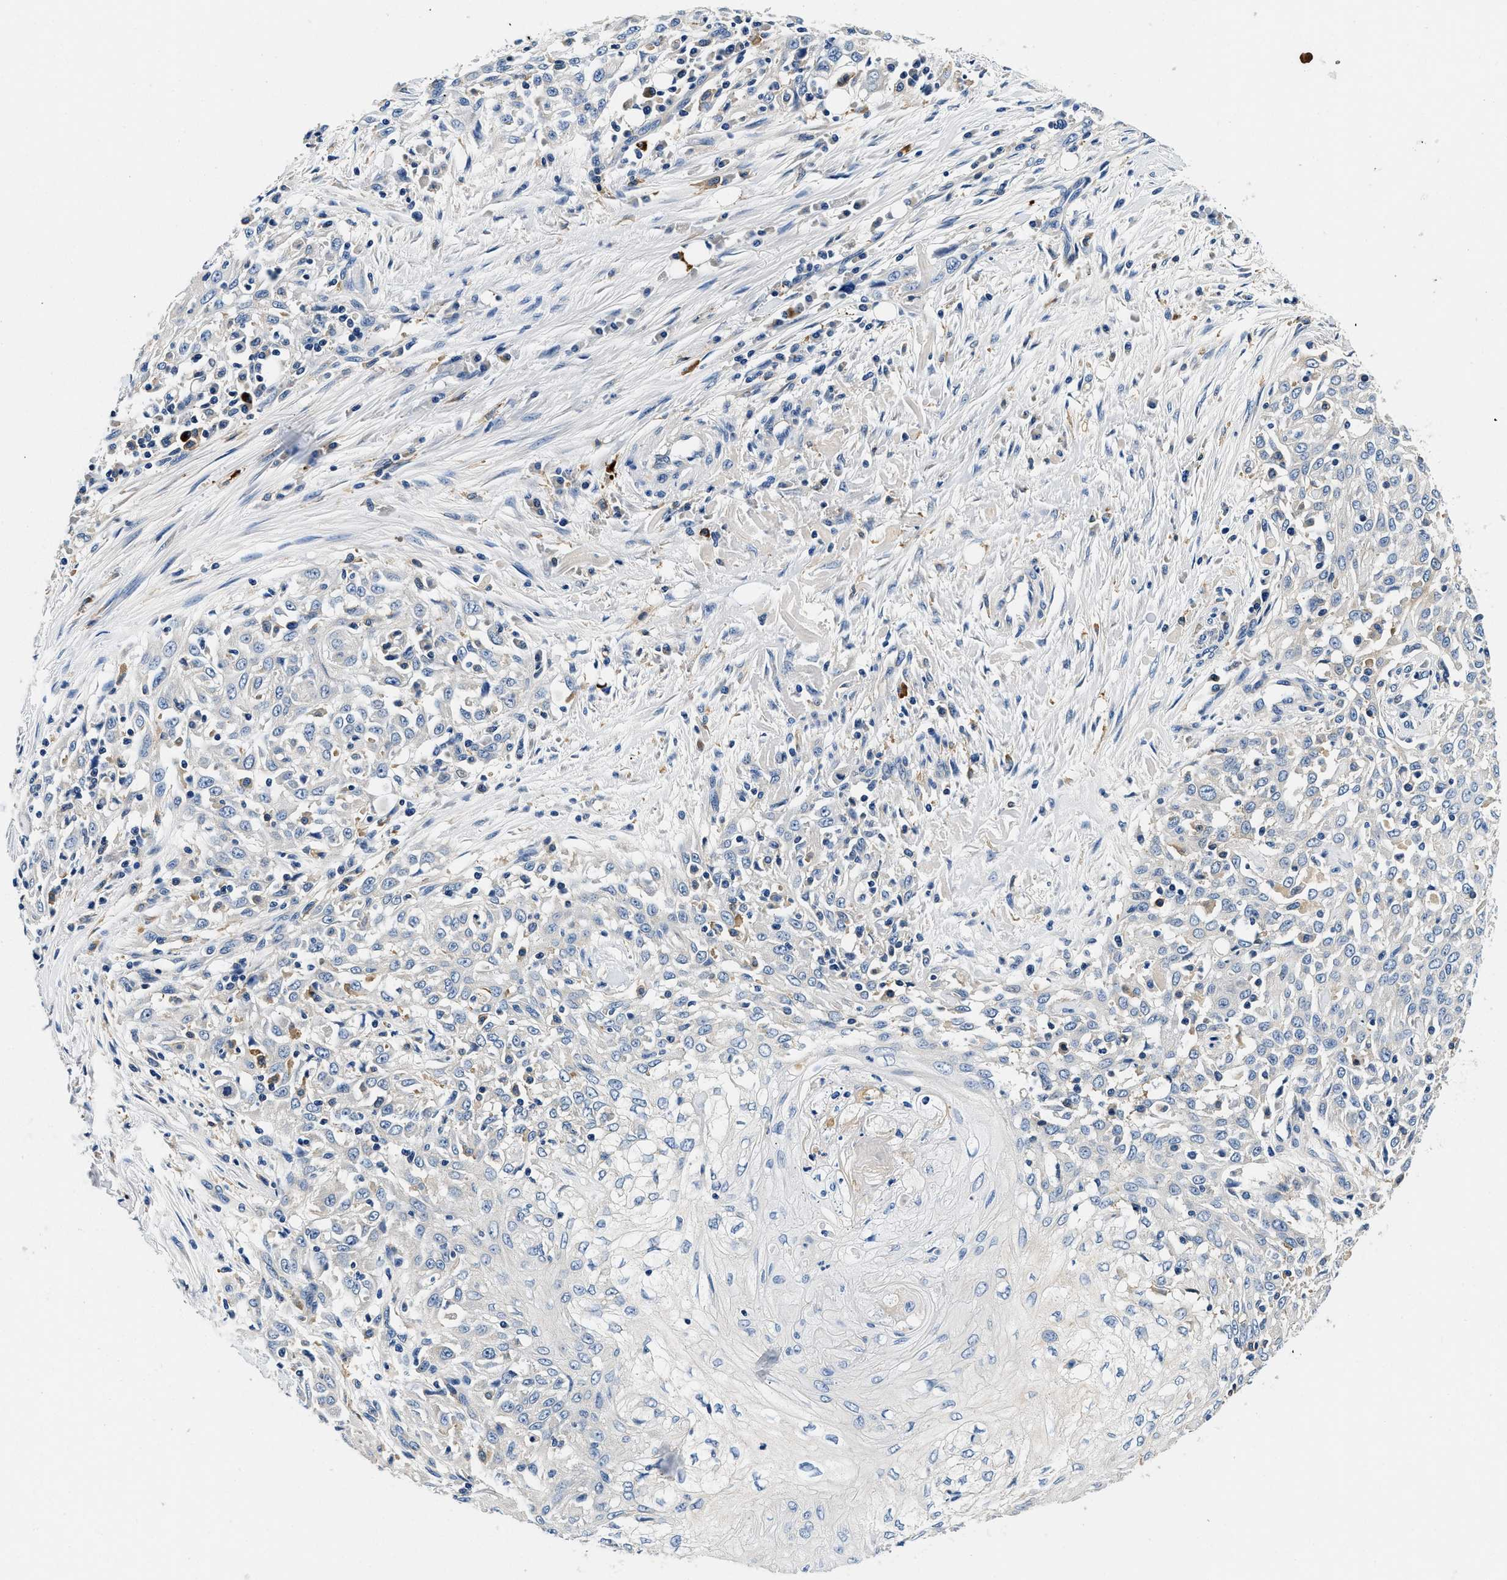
{"staining": {"intensity": "negative", "quantity": "none", "location": "none"}, "tissue": "skin cancer", "cell_type": "Tumor cells", "image_type": "cancer", "snomed": [{"axis": "morphology", "description": "Squamous cell carcinoma, NOS"}, {"axis": "morphology", "description": "Squamous cell carcinoma, metastatic, NOS"}, {"axis": "topography", "description": "Skin"}, {"axis": "topography", "description": "Lymph node"}], "caption": "This is an immunohistochemistry (IHC) image of human skin cancer (metastatic squamous cell carcinoma). There is no expression in tumor cells.", "gene": "ZFAND3", "patient": {"sex": "male", "age": 75}}